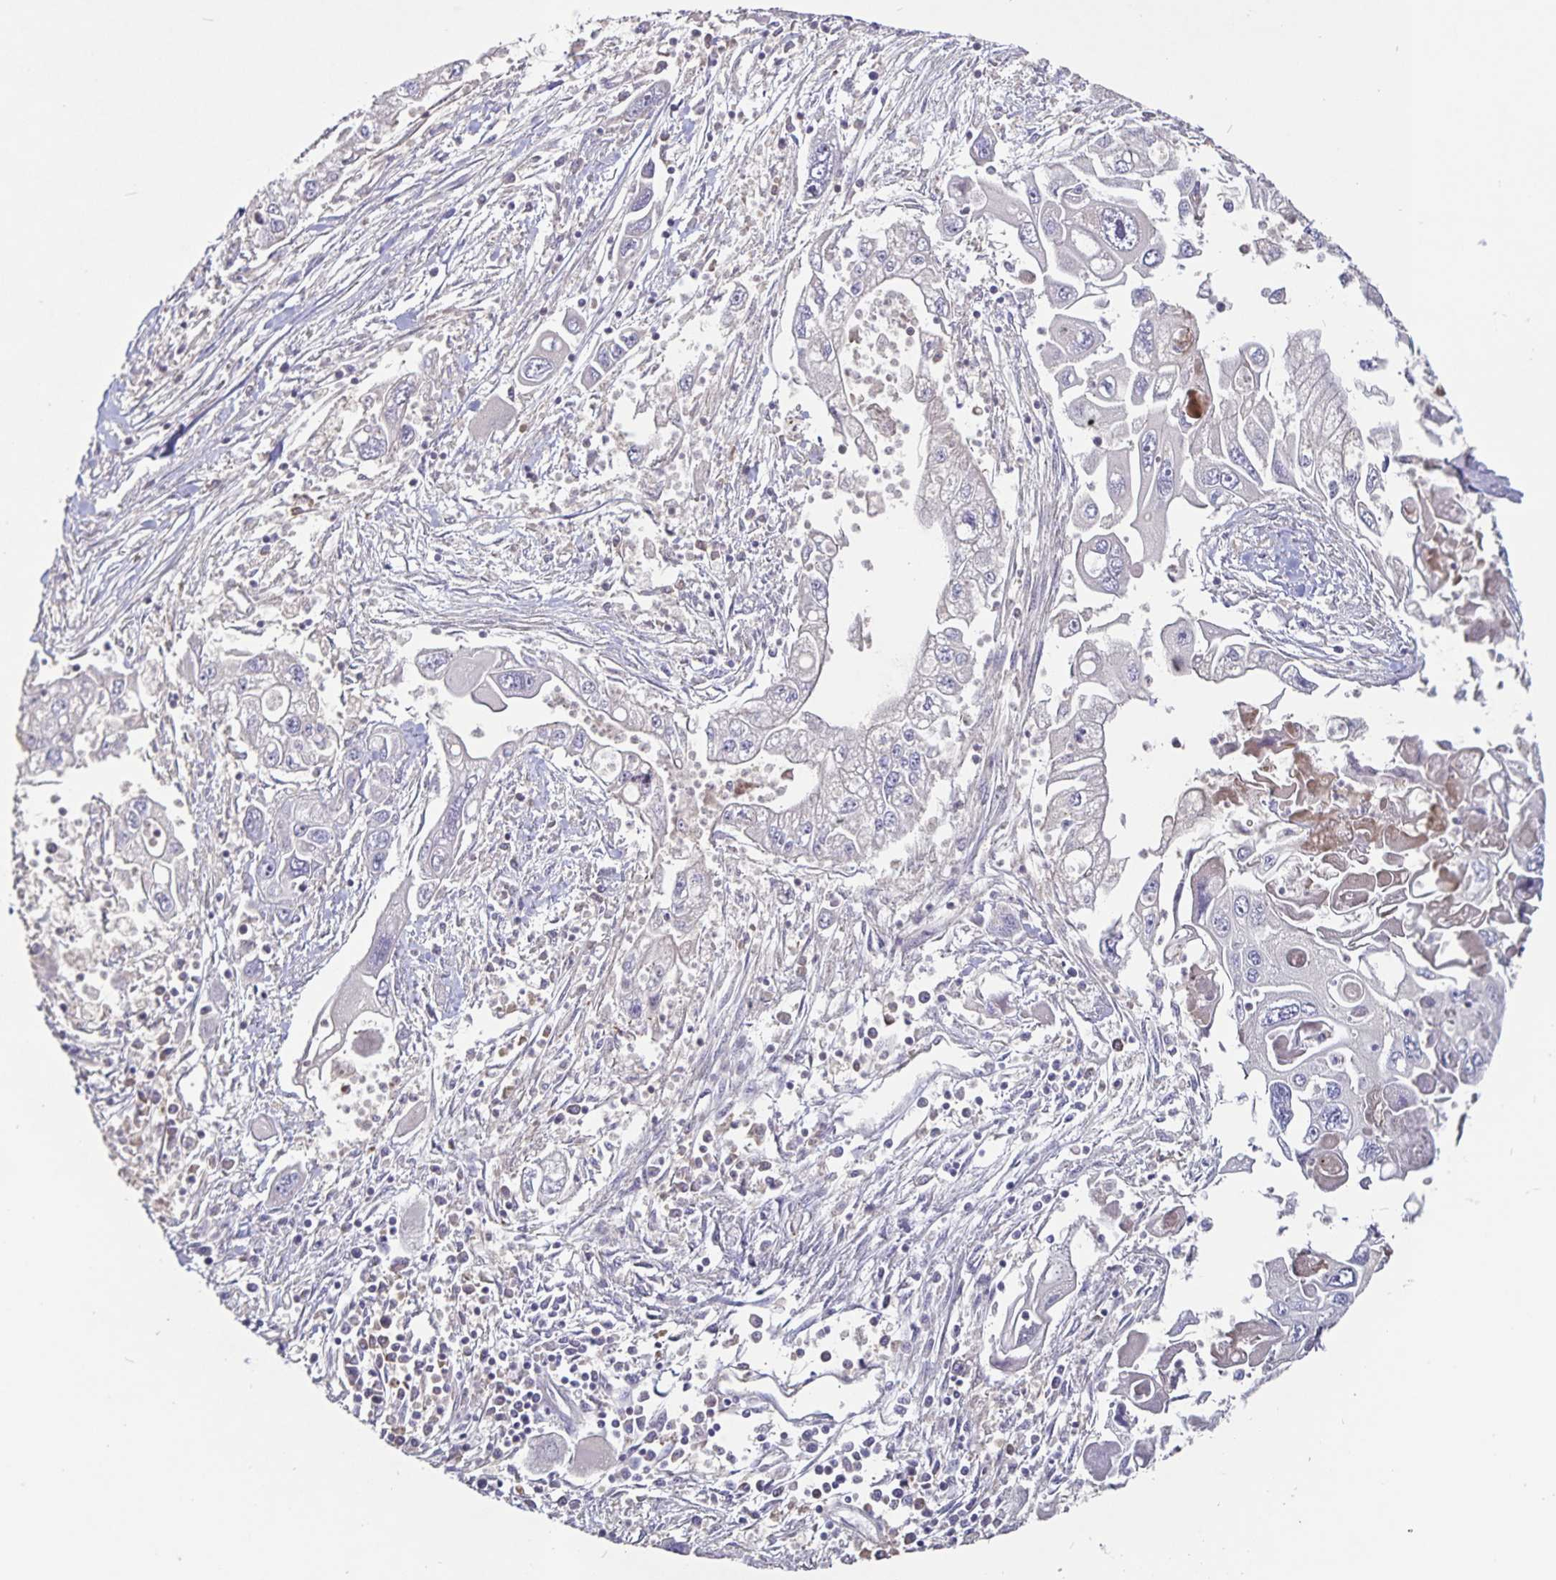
{"staining": {"intensity": "negative", "quantity": "none", "location": "none"}, "tissue": "pancreatic cancer", "cell_type": "Tumor cells", "image_type": "cancer", "snomed": [{"axis": "morphology", "description": "Adenocarcinoma, NOS"}, {"axis": "topography", "description": "Pancreas"}], "caption": "Pancreatic adenocarcinoma stained for a protein using IHC shows no expression tumor cells.", "gene": "FBXL16", "patient": {"sex": "male", "age": 70}}